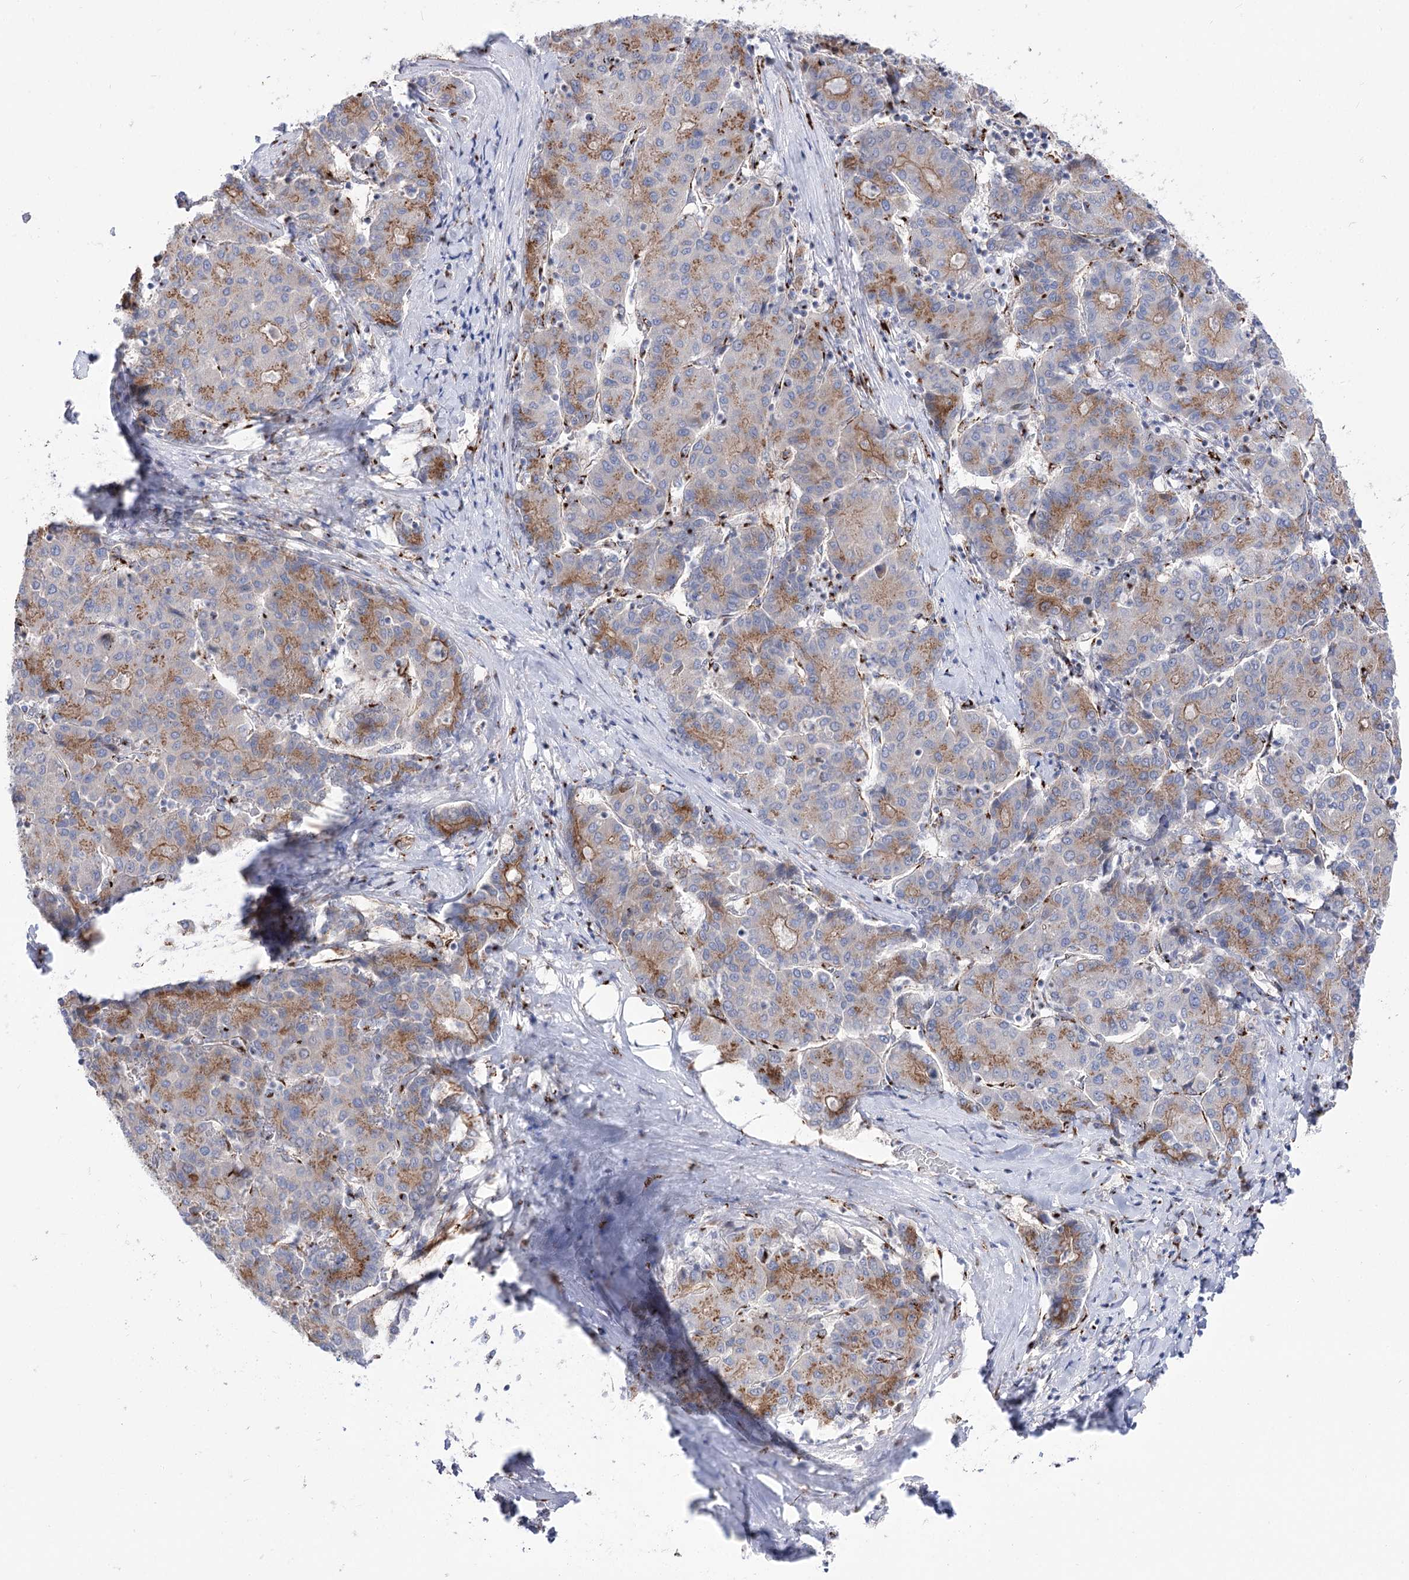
{"staining": {"intensity": "moderate", "quantity": "25%-75%", "location": "cytoplasmic/membranous"}, "tissue": "liver cancer", "cell_type": "Tumor cells", "image_type": "cancer", "snomed": [{"axis": "morphology", "description": "Carcinoma, Hepatocellular, NOS"}, {"axis": "topography", "description": "Liver"}], "caption": "This image demonstrates immunohistochemistry (IHC) staining of human liver cancer (hepatocellular carcinoma), with medium moderate cytoplasmic/membranous expression in about 25%-75% of tumor cells.", "gene": "TMEM165", "patient": {"sex": "male", "age": 65}}